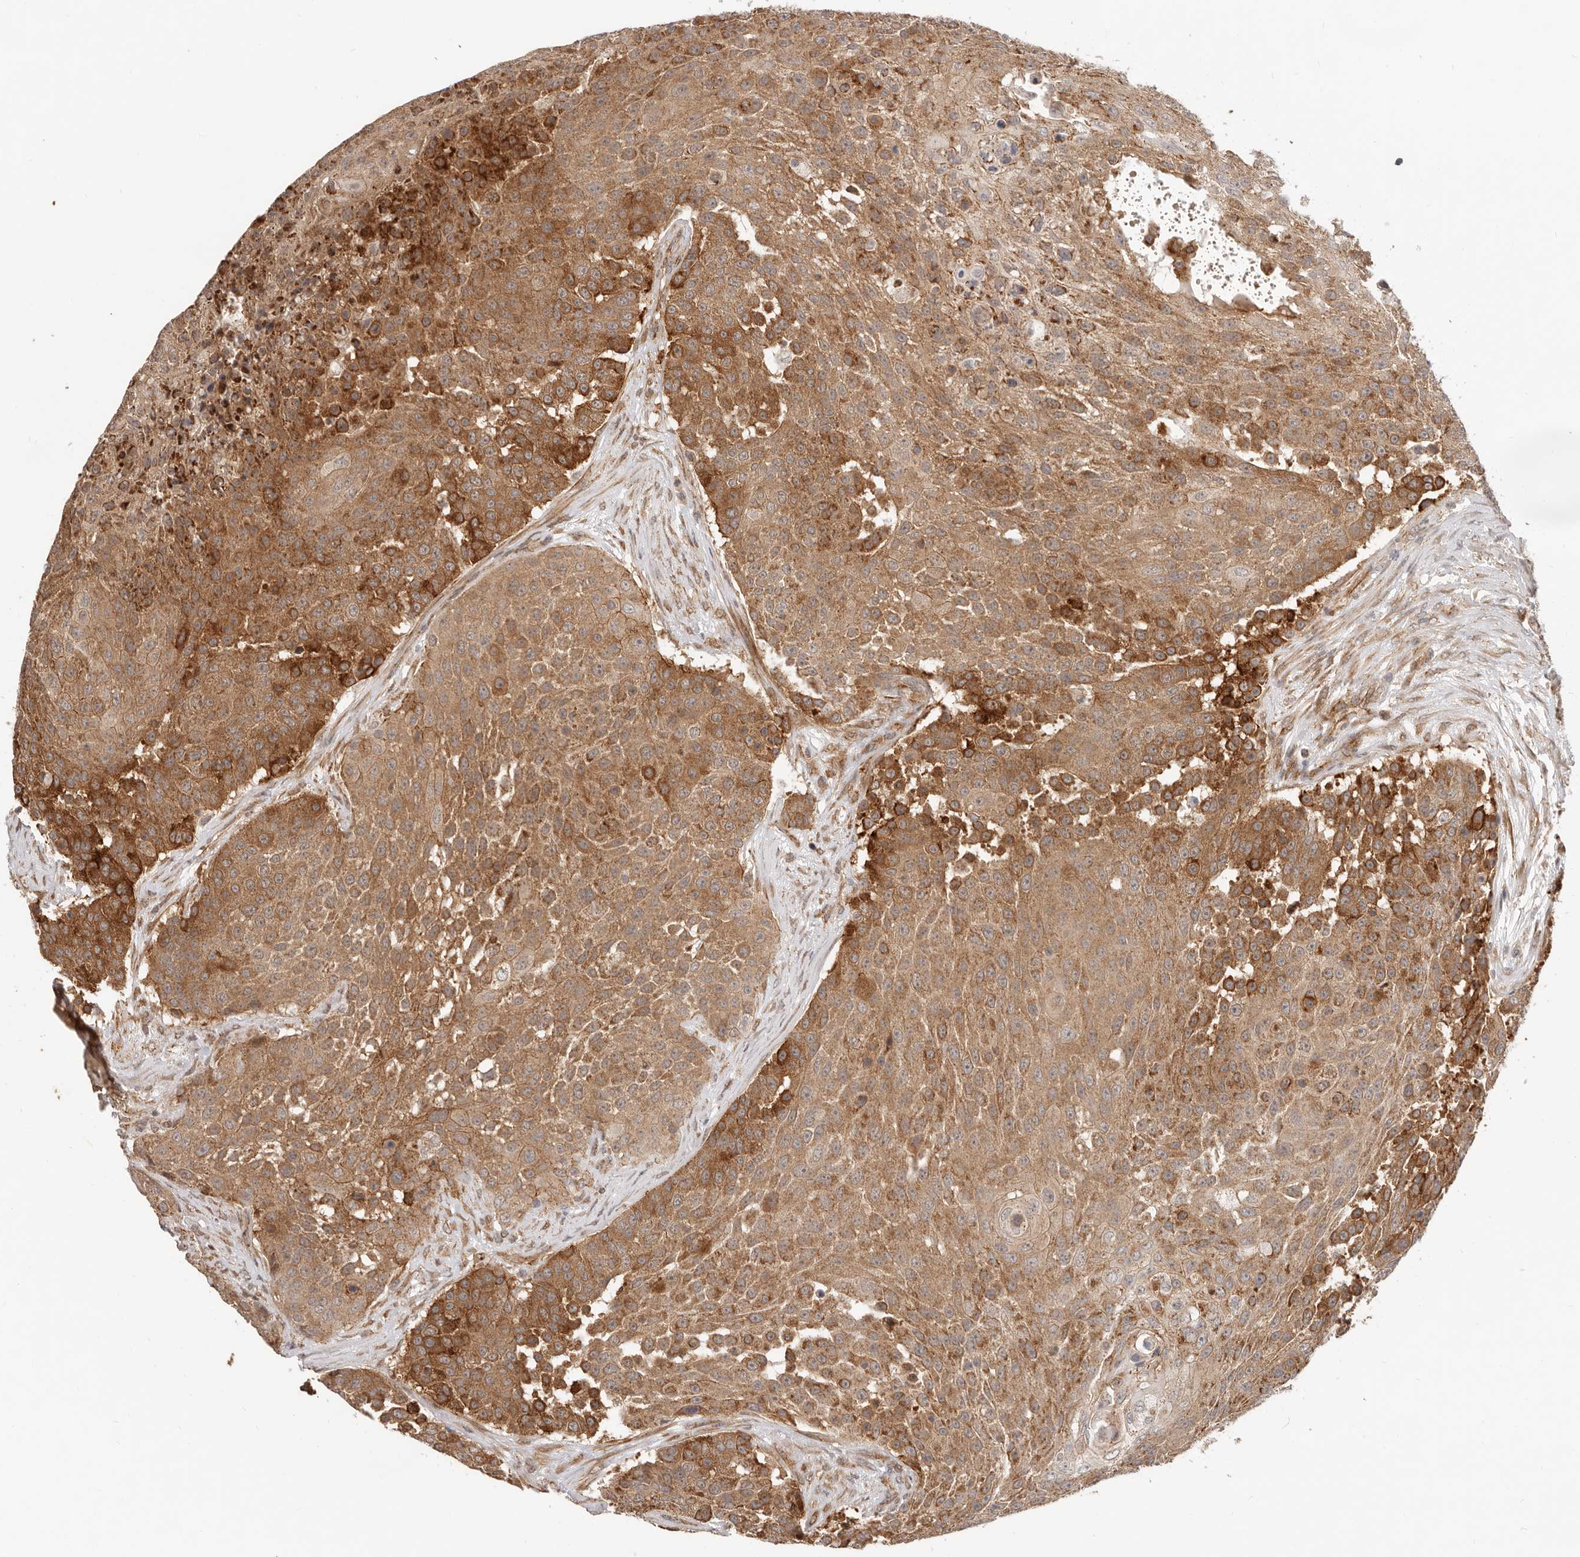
{"staining": {"intensity": "strong", "quantity": ">75%", "location": "cytoplasmic/membranous"}, "tissue": "urothelial cancer", "cell_type": "Tumor cells", "image_type": "cancer", "snomed": [{"axis": "morphology", "description": "Urothelial carcinoma, High grade"}, {"axis": "topography", "description": "Urinary bladder"}], "caption": "Strong cytoplasmic/membranous positivity for a protein is identified in approximately >75% of tumor cells of high-grade urothelial carcinoma using immunohistochemistry.", "gene": "USP49", "patient": {"sex": "female", "age": 63}}